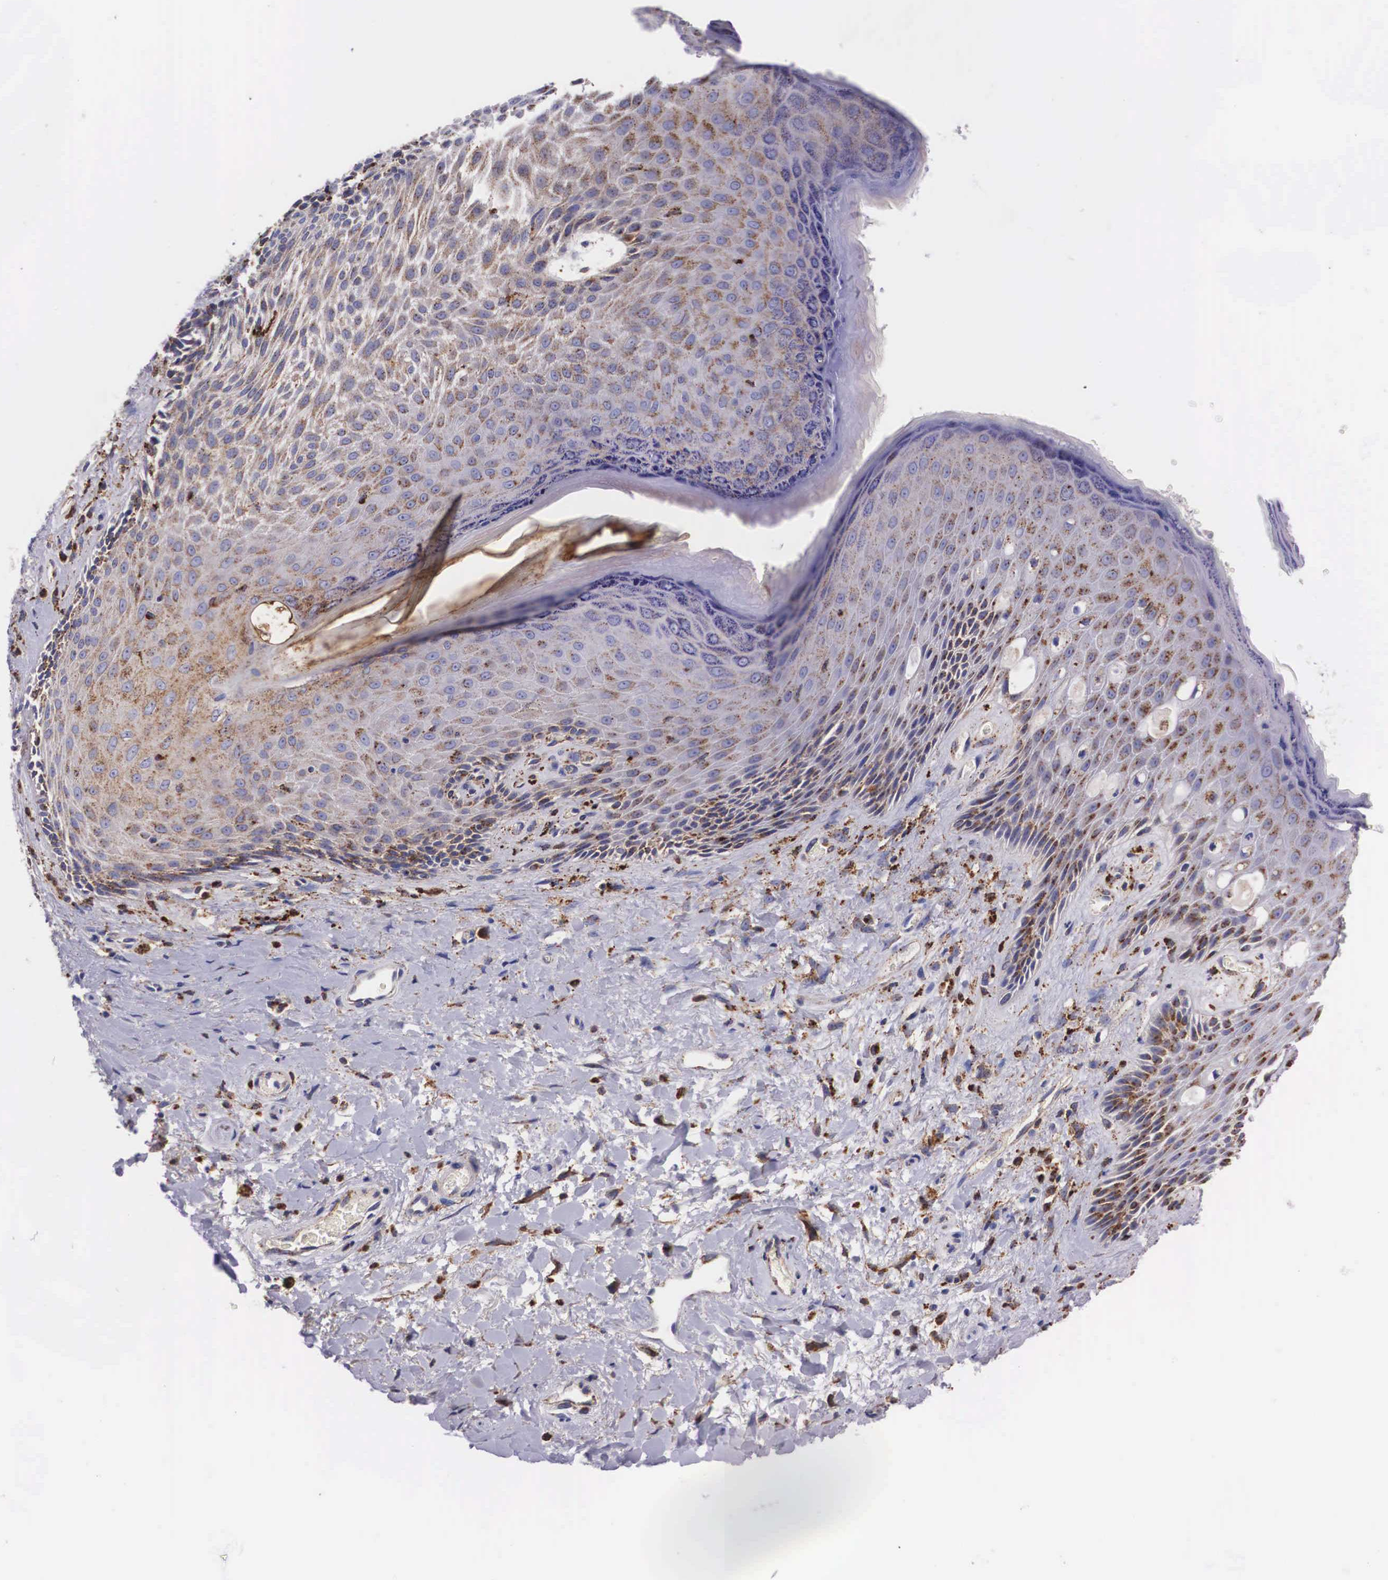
{"staining": {"intensity": "weak", "quantity": "<25%", "location": "cytoplasmic/membranous"}, "tissue": "skin", "cell_type": "Epidermal cells", "image_type": "normal", "snomed": [{"axis": "morphology", "description": "Normal tissue, NOS"}, {"axis": "topography", "description": "Anal"}], "caption": "A photomicrograph of human skin is negative for staining in epidermal cells. (DAB IHC, high magnification).", "gene": "NAGA", "patient": {"sex": "male", "age": 78}}